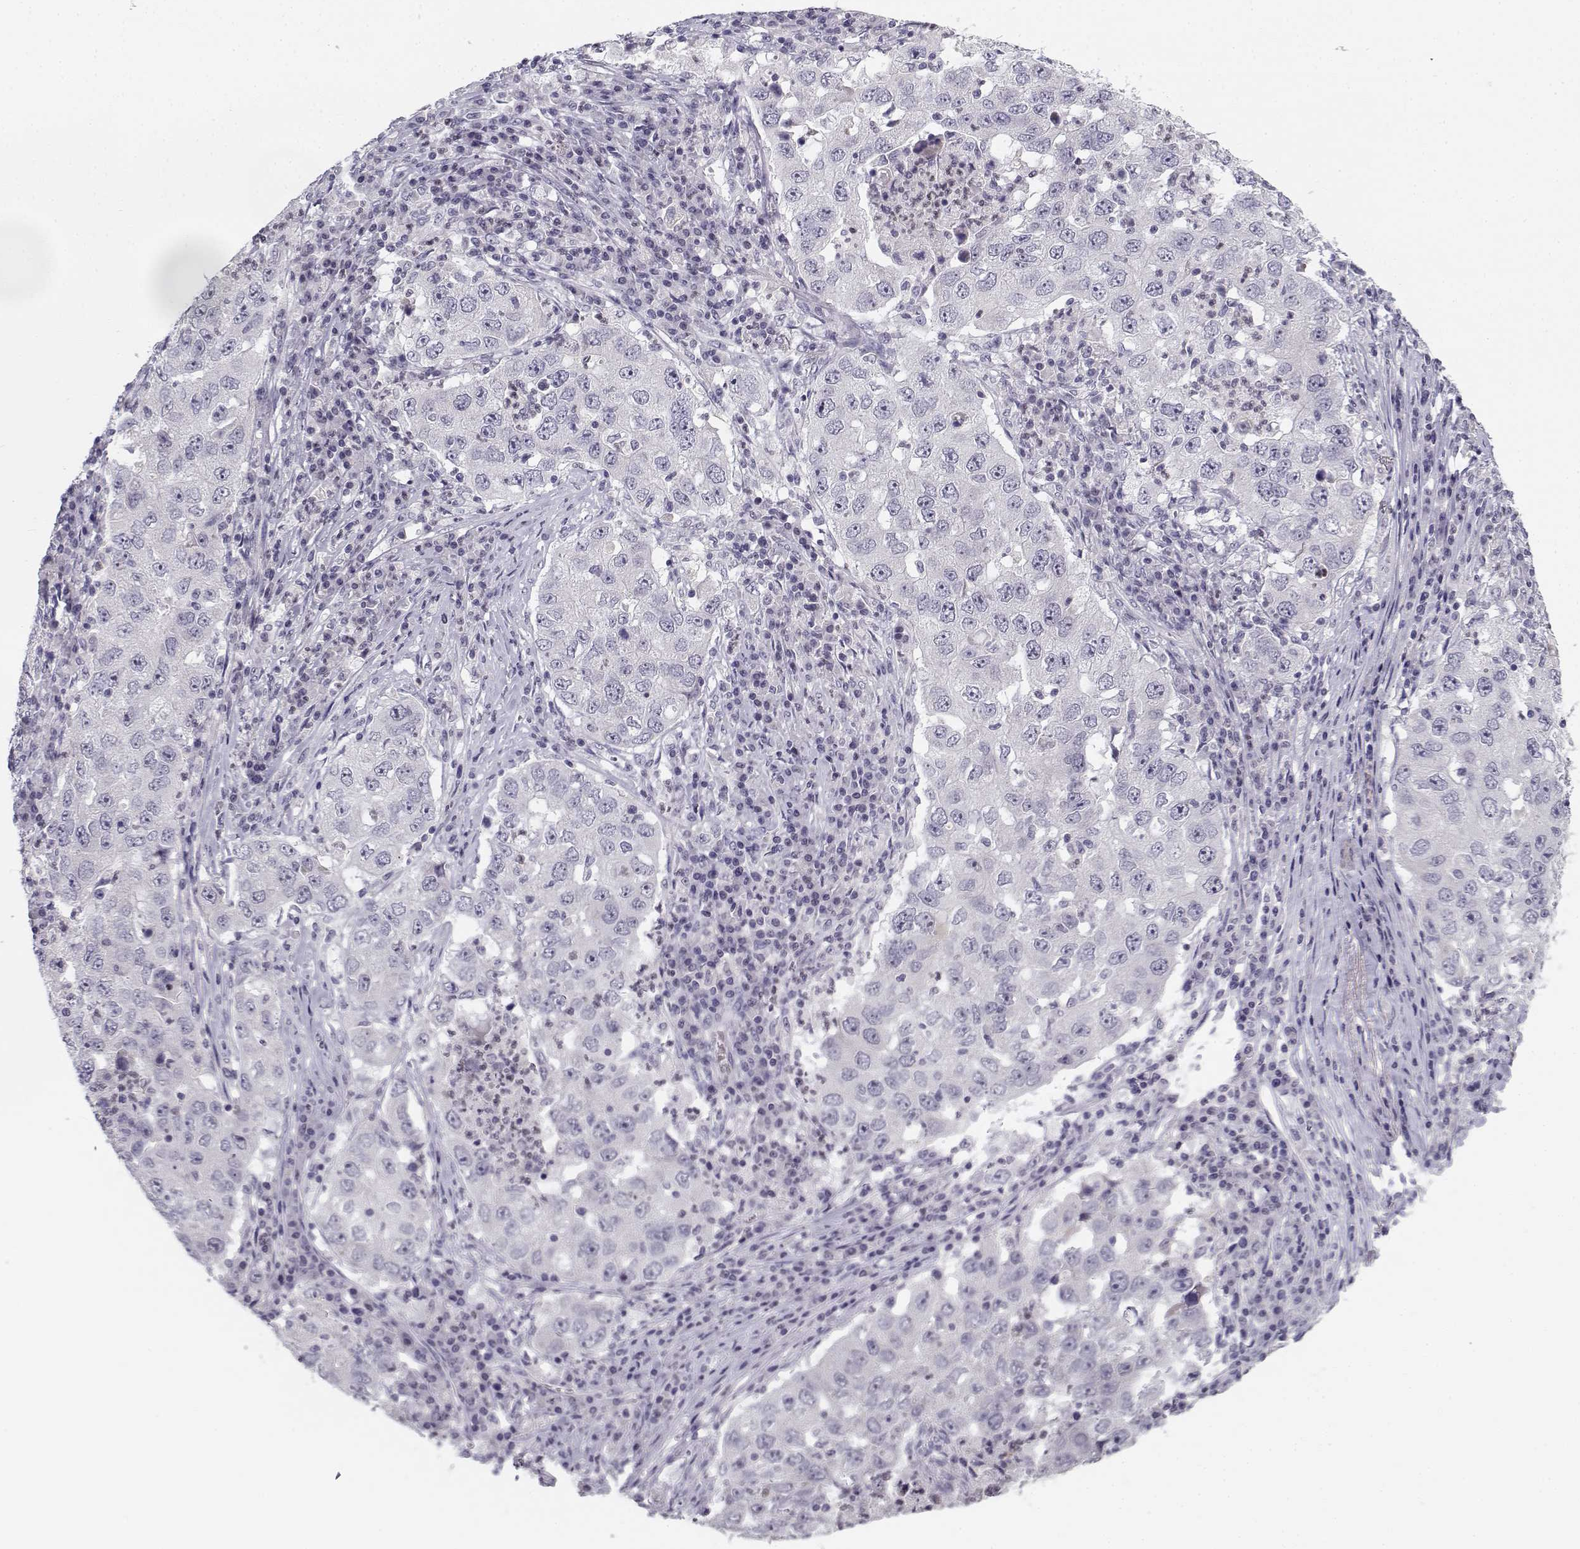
{"staining": {"intensity": "negative", "quantity": "none", "location": "none"}, "tissue": "lung cancer", "cell_type": "Tumor cells", "image_type": "cancer", "snomed": [{"axis": "morphology", "description": "Adenocarcinoma, NOS"}, {"axis": "topography", "description": "Lung"}], "caption": "DAB (3,3'-diaminobenzidine) immunohistochemical staining of human lung cancer (adenocarcinoma) exhibits no significant staining in tumor cells.", "gene": "DDX25", "patient": {"sex": "male", "age": 73}}